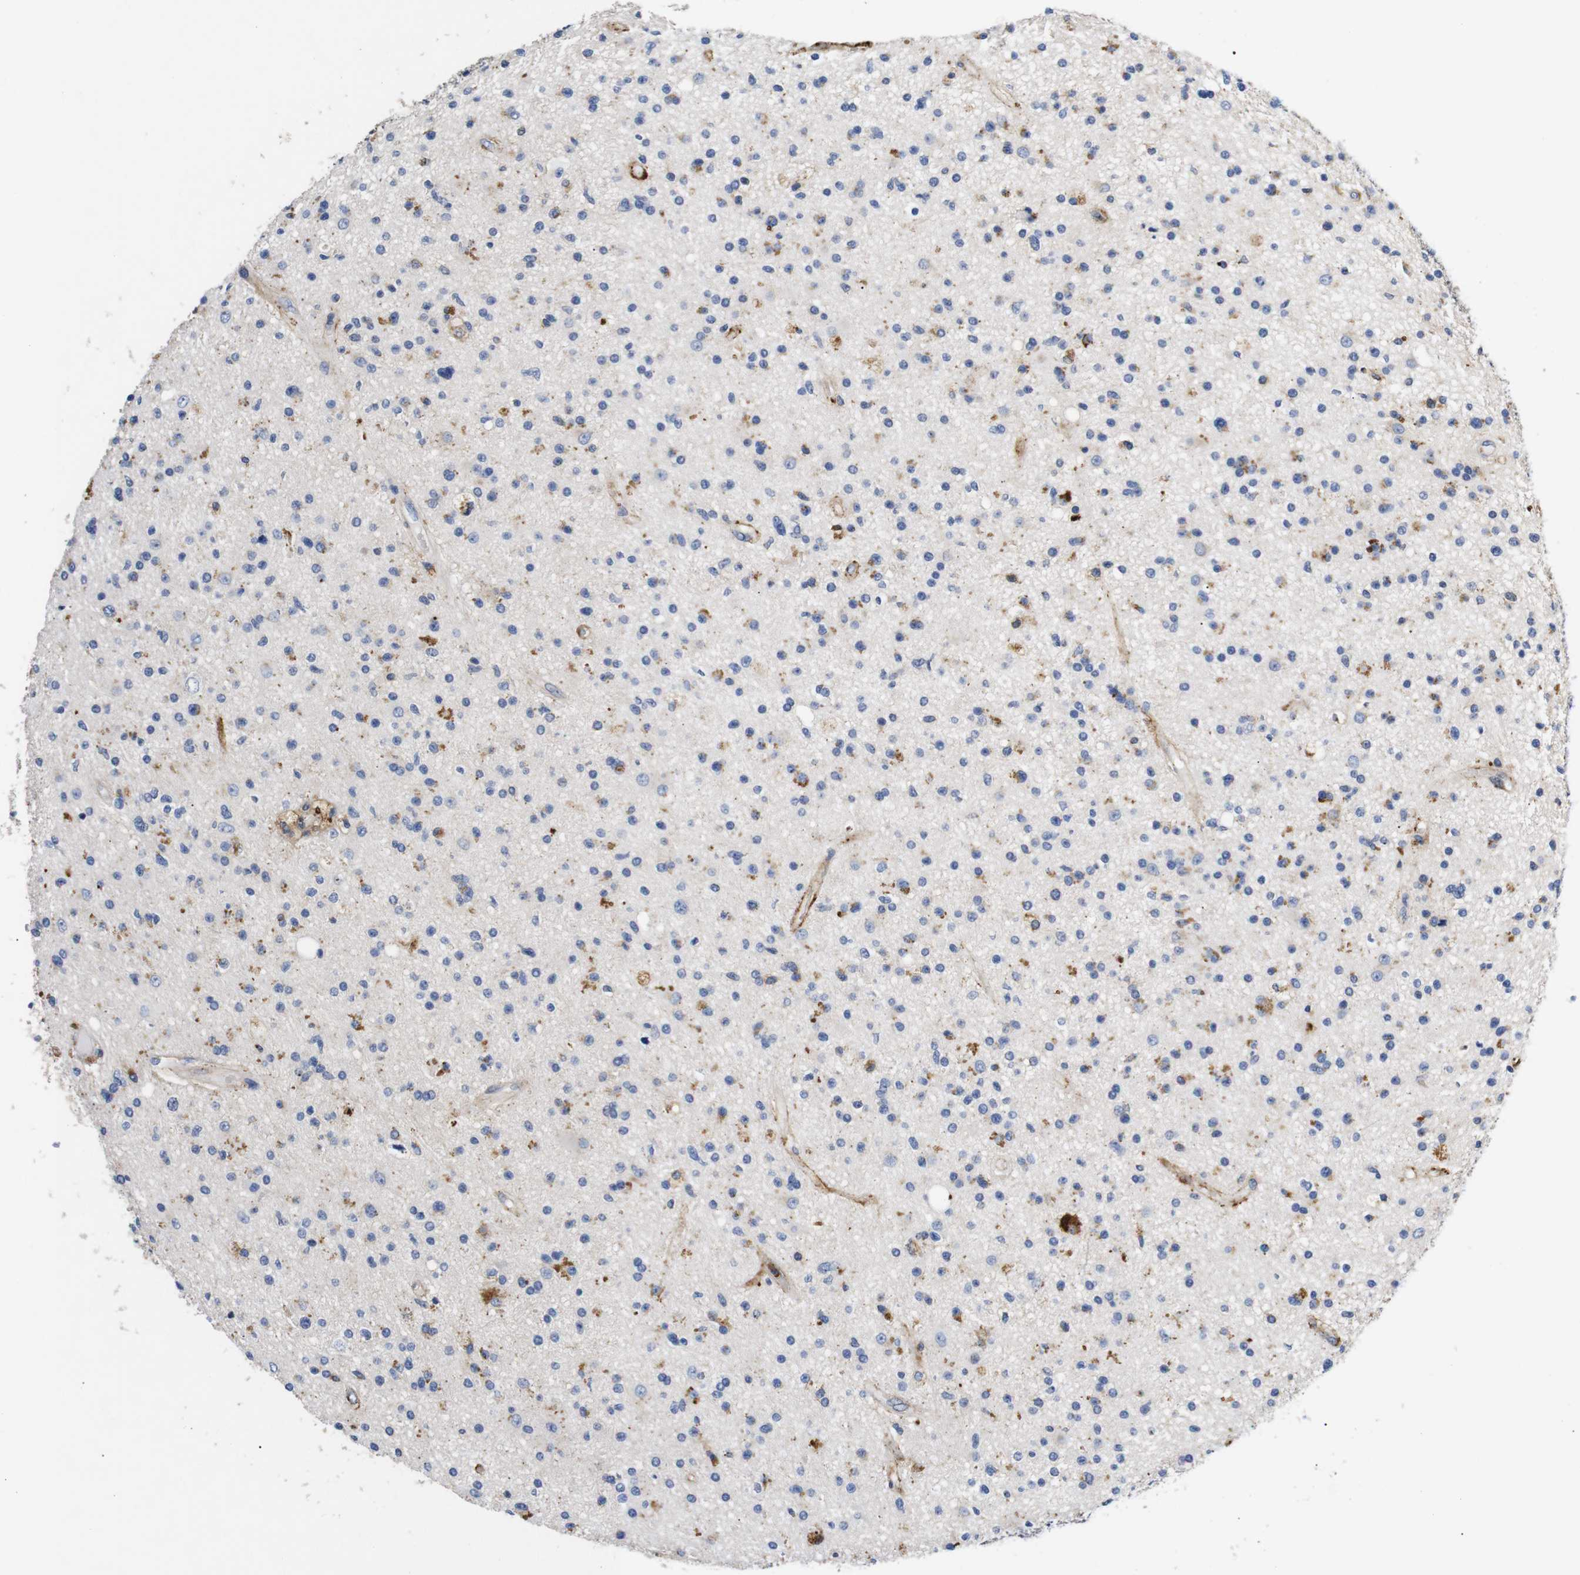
{"staining": {"intensity": "moderate", "quantity": "<25%", "location": "cytoplasmic/membranous"}, "tissue": "glioma", "cell_type": "Tumor cells", "image_type": "cancer", "snomed": [{"axis": "morphology", "description": "Glioma, malignant, High grade"}, {"axis": "topography", "description": "Brain"}], "caption": "Malignant high-grade glioma stained for a protein (brown) exhibits moderate cytoplasmic/membranous positive staining in approximately <25% of tumor cells.", "gene": "SDCBP", "patient": {"sex": "male", "age": 33}}